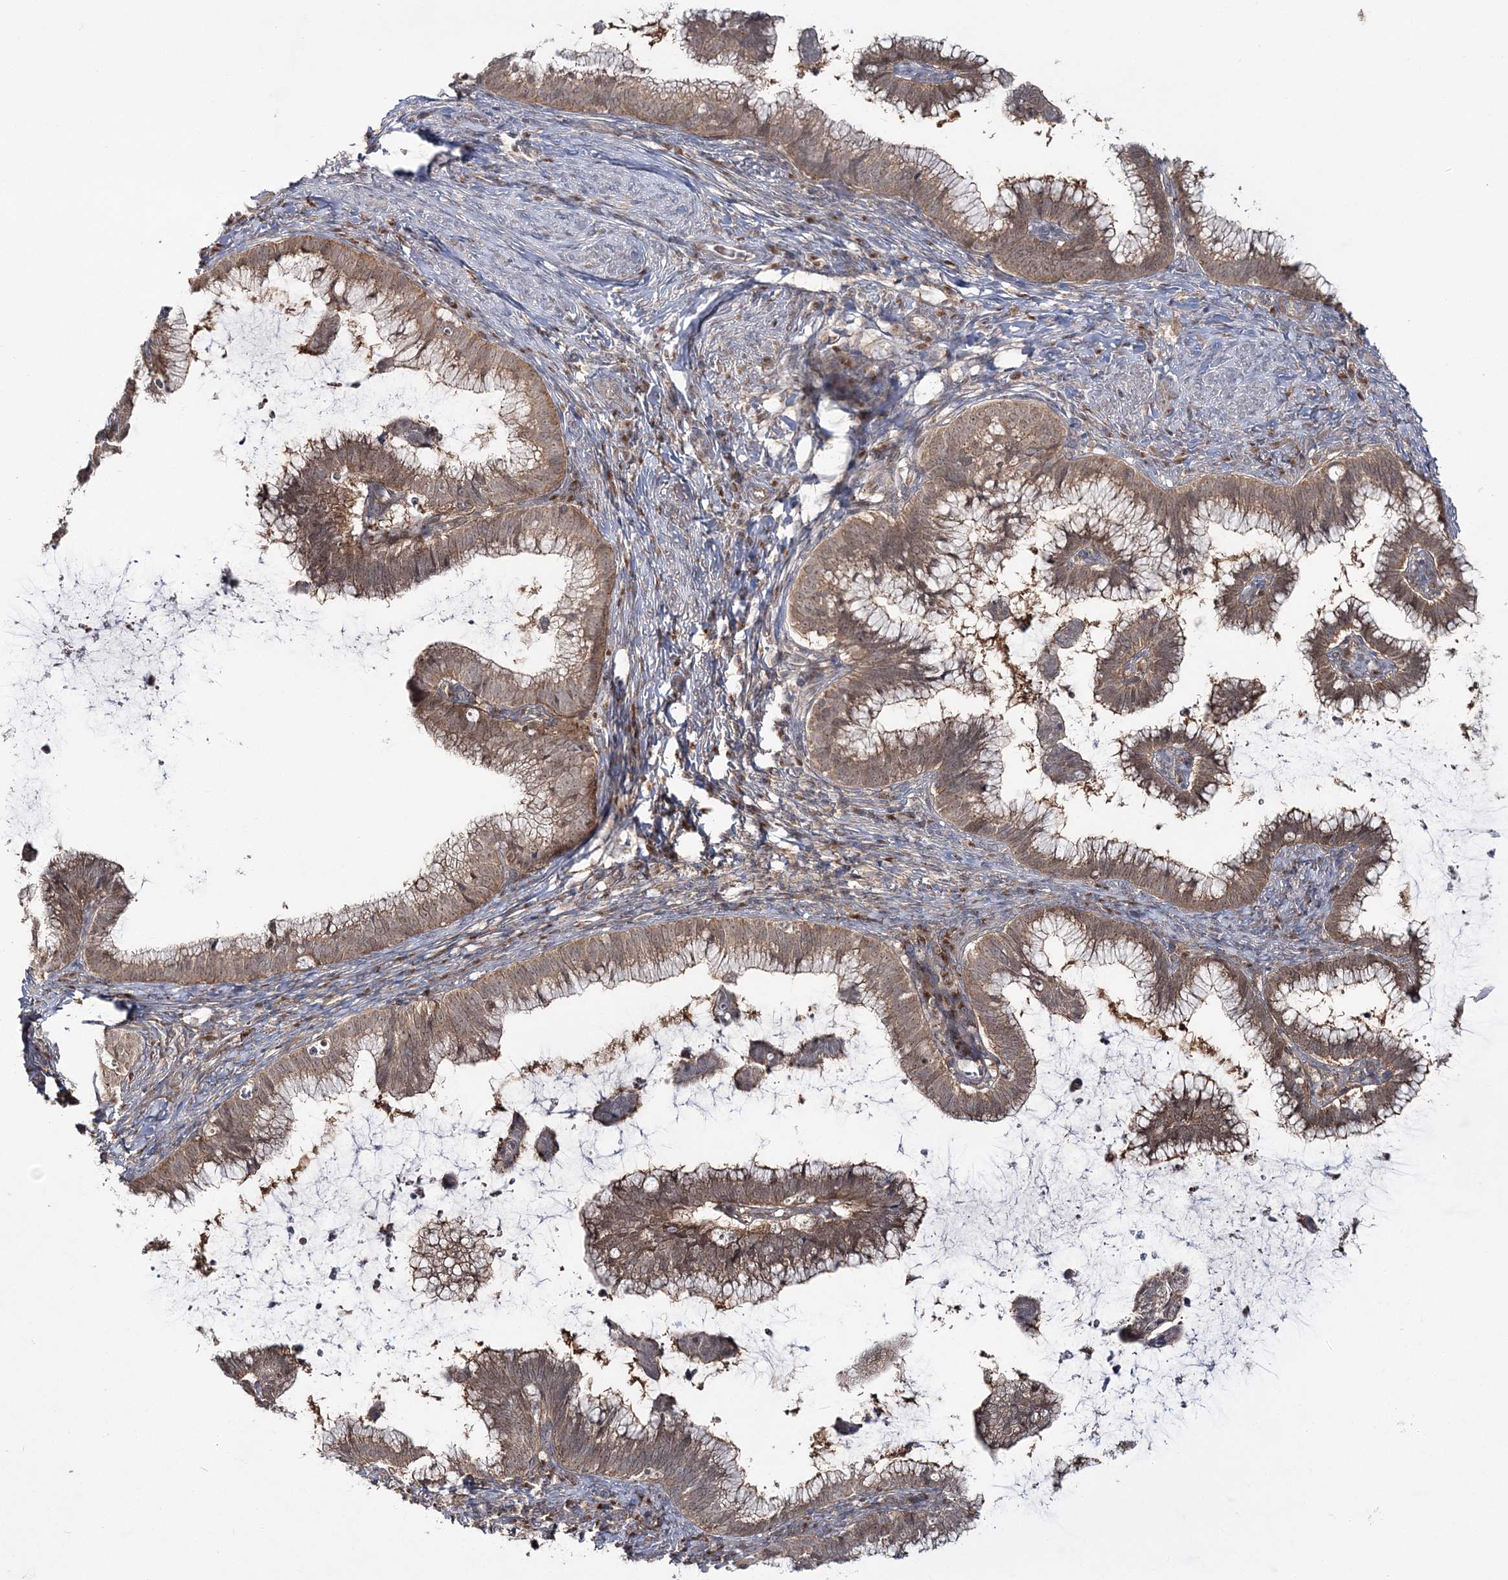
{"staining": {"intensity": "moderate", "quantity": ">75%", "location": "cytoplasmic/membranous,nuclear"}, "tissue": "cervical cancer", "cell_type": "Tumor cells", "image_type": "cancer", "snomed": [{"axis": "morphology", "description": "Adenocarcinoma, NOS"}, {"axis": "topography", "description": "Cervix"}], "caption": "Cervical cancer (adenocarcinoma) was stained to show a protein in brown. There is medium levels of moderate cytoplasmic/membranous and nuclear staining in approximately >75% of tumor cells. Ihc stains the protein of interest in brown and the nuclei are stained blue.", "gene": "MOCS2", "patient": {"sex": "female", "age": 36}}